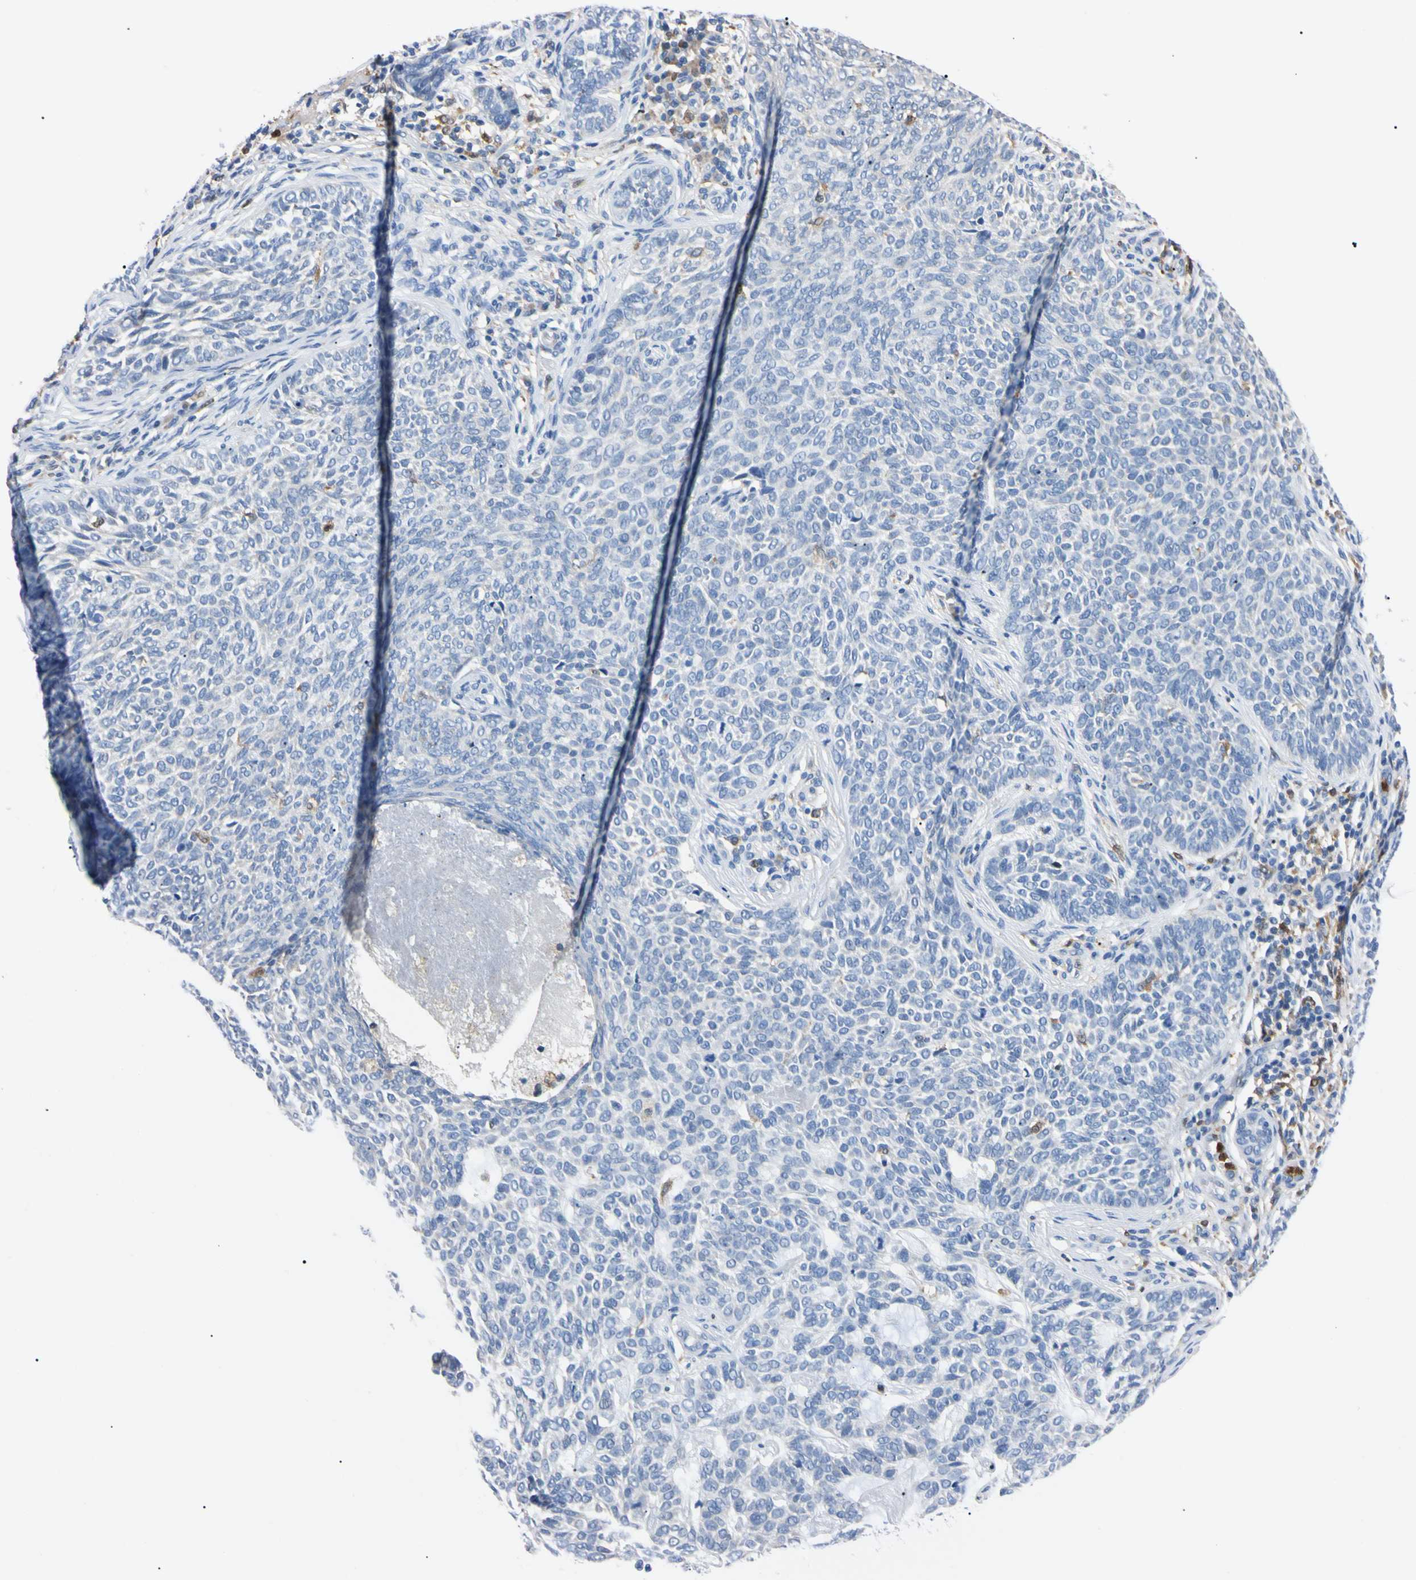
{"staining": {"intensity": "negative", "quantity": "none", "location": "none"}, "tissue": "skin cancer", "cell_type": "Tumor cells", "image_type": "cancer", "snomed": [{"axis": "morphology", "description": "Basal cell carcinoma"}, {"axis": "topography", "description": "Skin"}], "caption": "DAB immunohistochemical staining of human basal cell carcinoma (skin) exhibits no significant positivity in tumor cells.", "gene": "NCF4", "patient": {"sex": "male", "age": 87}}